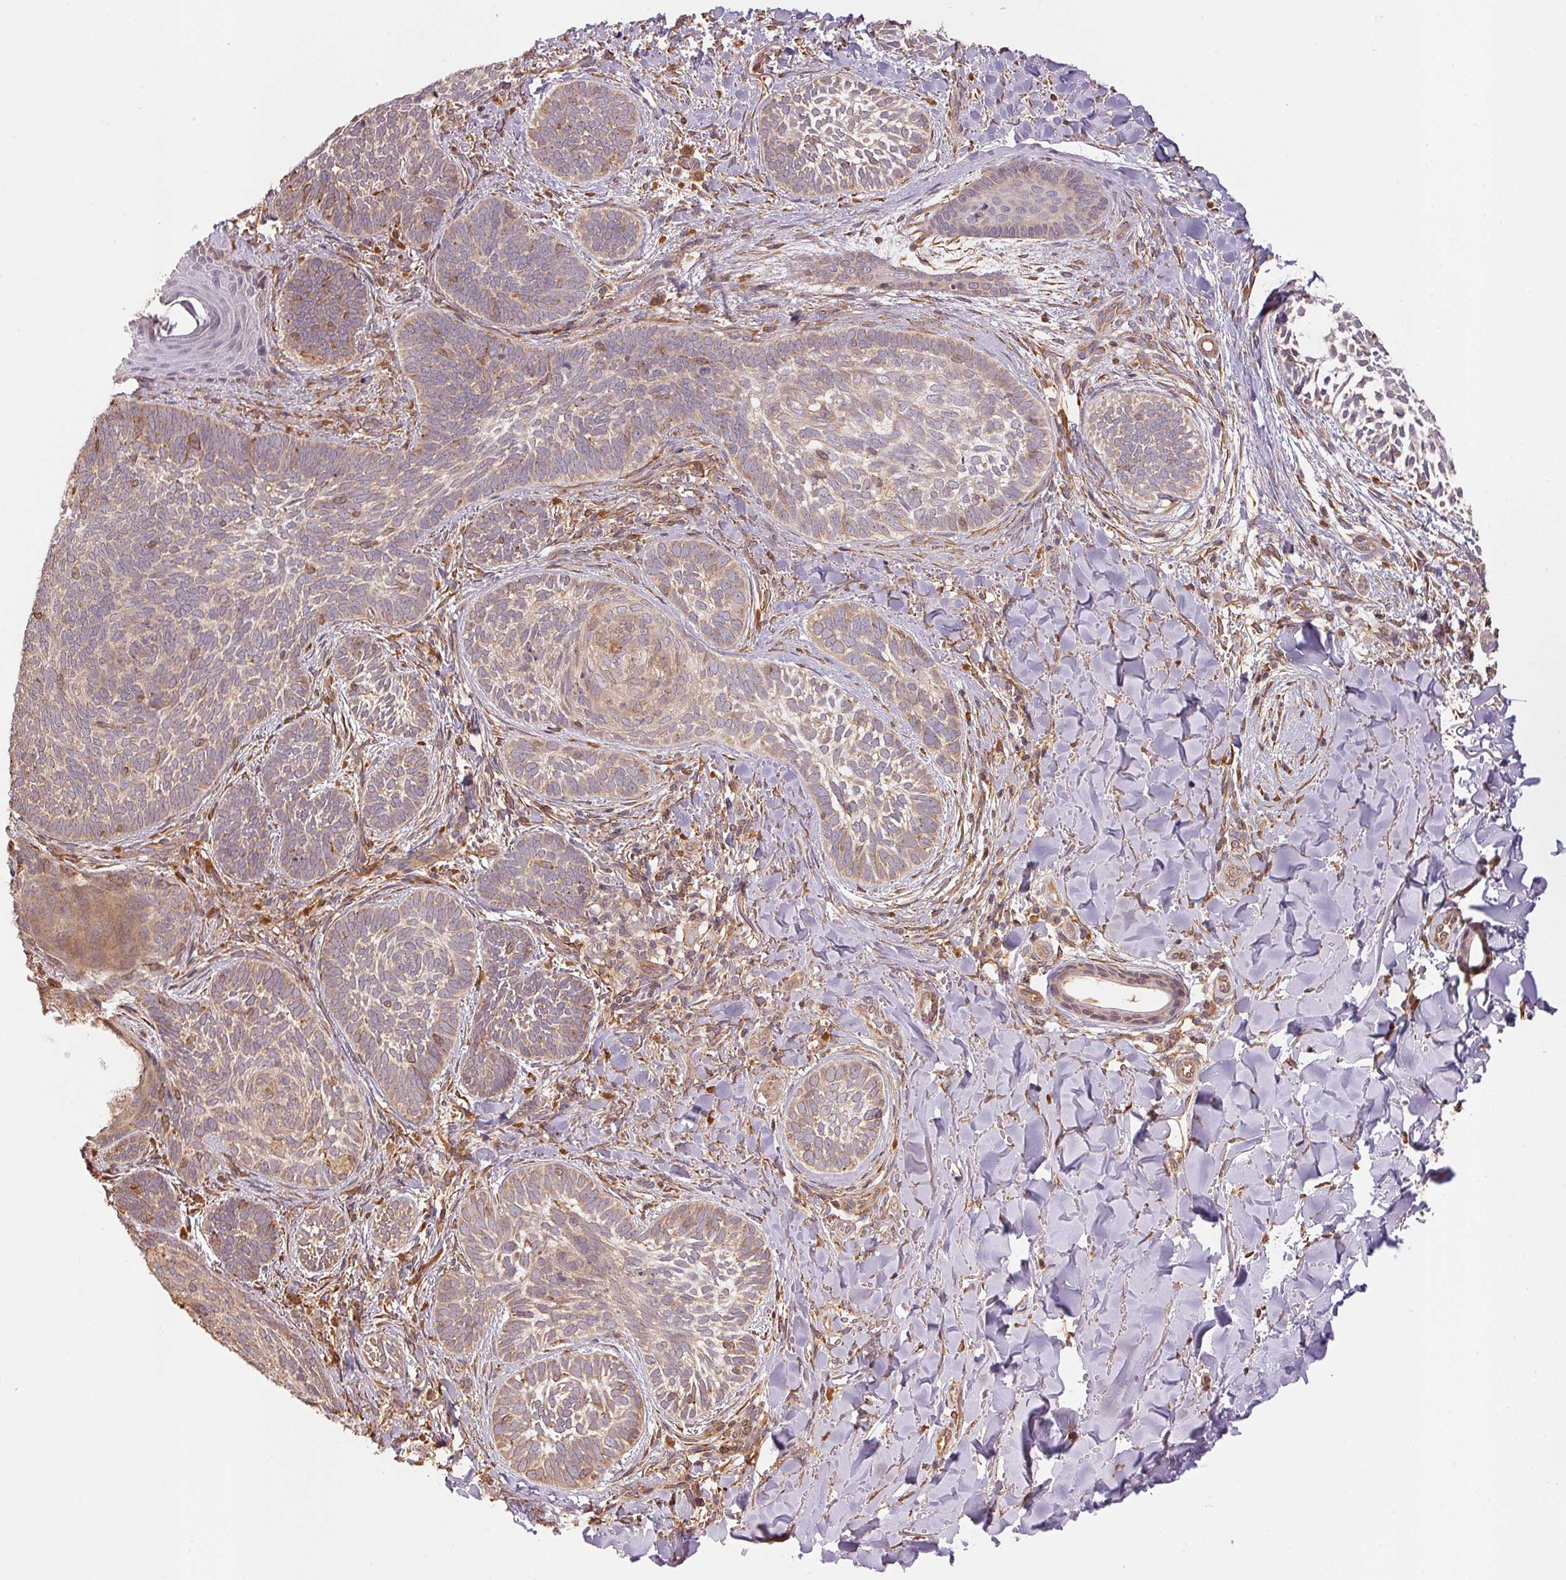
{"staining": {"intensity": "weak", "quantity": ">75%", "location": "cytoplasmic/membranous"}, "tissue": "skin cancer", "cell_type": "Tumor cells", "image_type": "cancer", "snomed": [{"axis": "morphology", "description": "Normal tissue, NOS"}, {"axis": "morphology", "description": "Basal cell carcinoma"}, {"axis": "topography", "description": "Skin"}], "caption": "Skin cancer (basal cell carcinoma) was stained to show a protein in brown. There is low levels of weak cytoplasmic/membranous positivity in approximately >75% of tumor cells. The protein of interest is shown in brown color, while the nuclei are stained blue.", "gene": "C6orf163", "patient": {"sex": "male", "age": 46}}